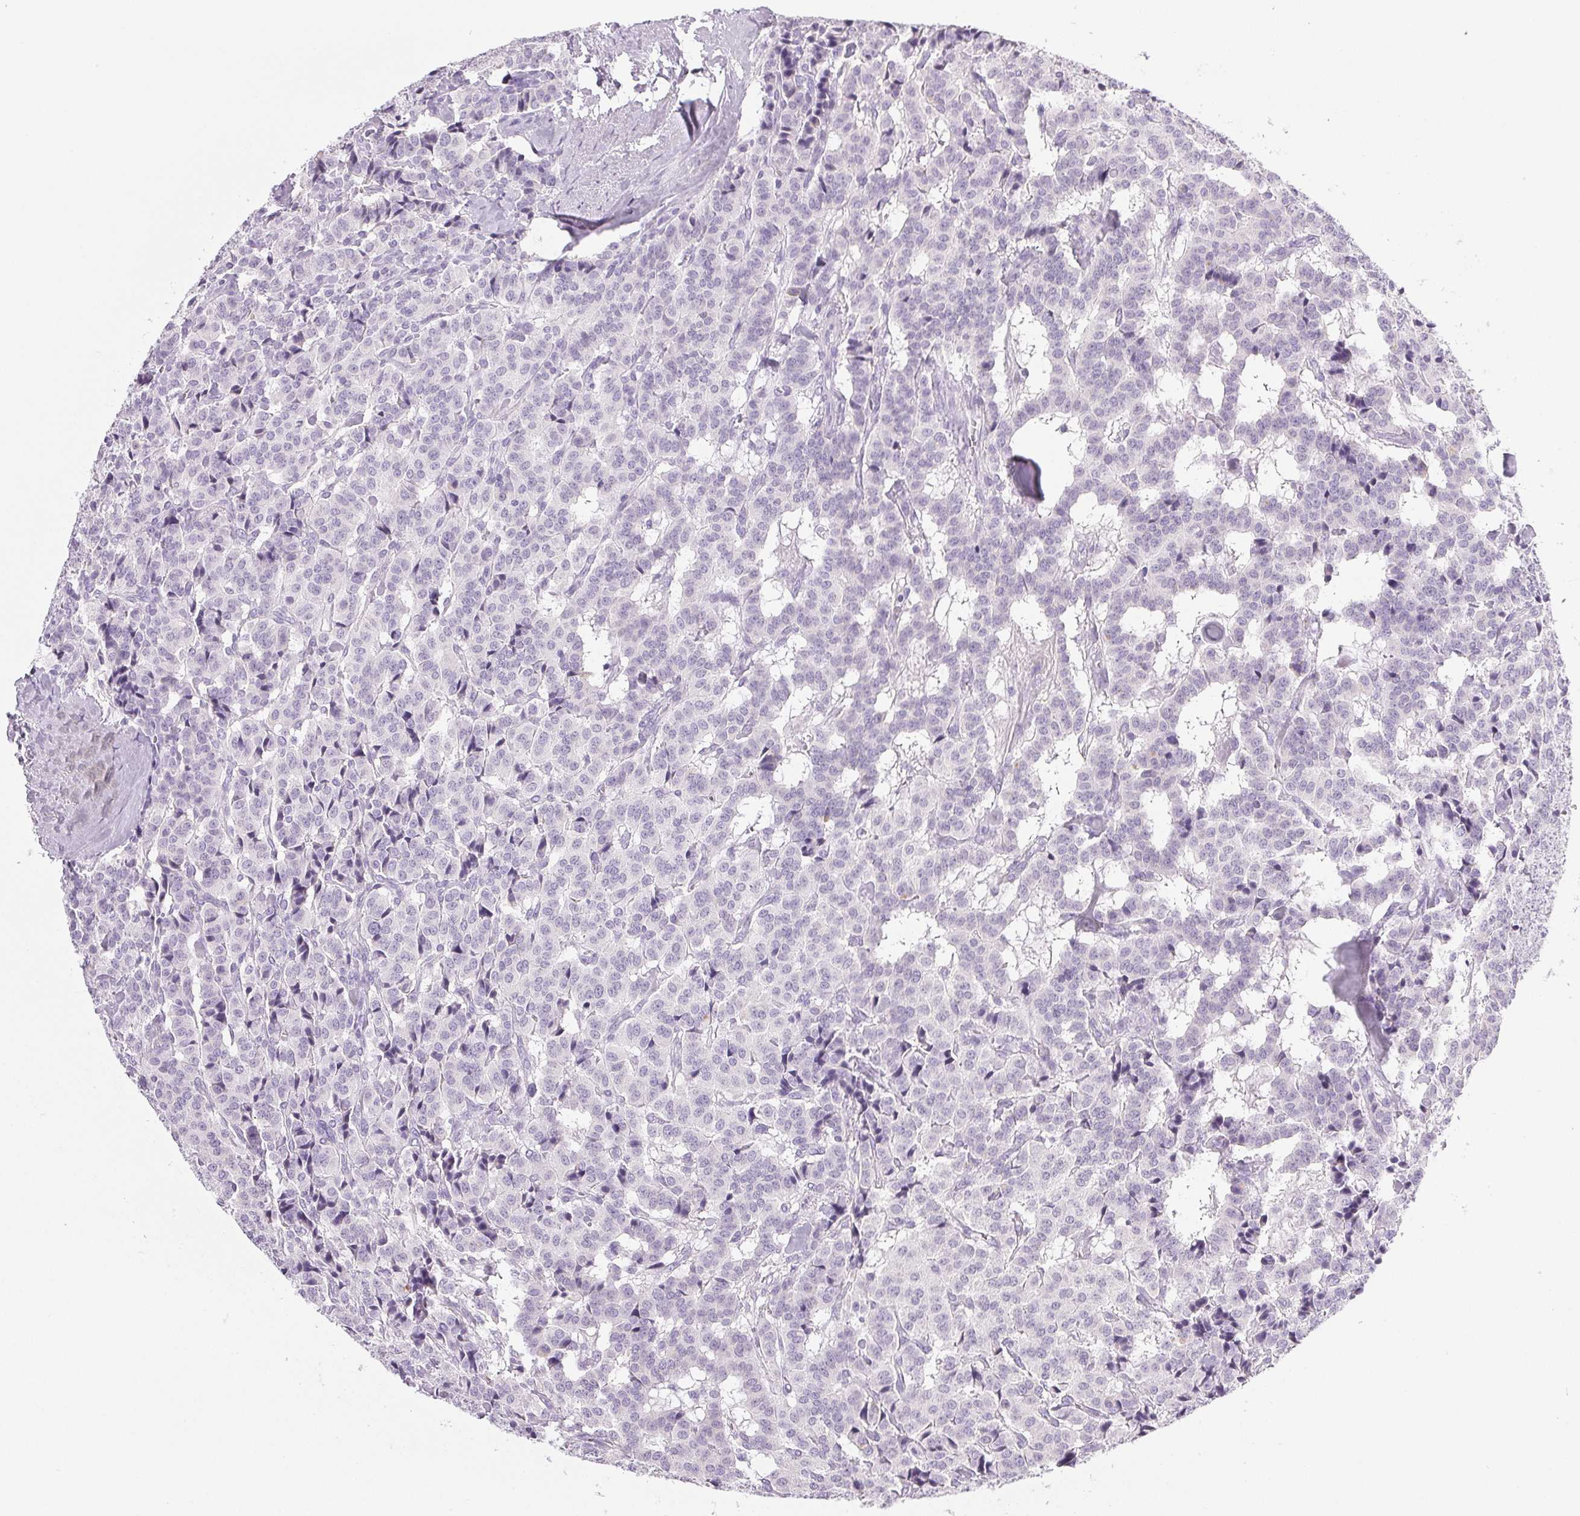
{"staining": {"intensity": "negative", "quantity": "none", "location": "none"}, "tissue": "carcinoid", "cell_type": "Tumor cells", "image_type": "cancer", "snomed": [{"axis": "morphology", "description": "Normal tissue, NOS"}, {"axis": "morphology", "description": "Carcinoid, malignant, NOS"}, {"axis": "topography", "description": "Lung"}], "caption": "This is an IHC image of carcinoid. There is no expression in tumor cells.", "gene": "COL7A1", "patient": {"sex": "female", "age": 46}}